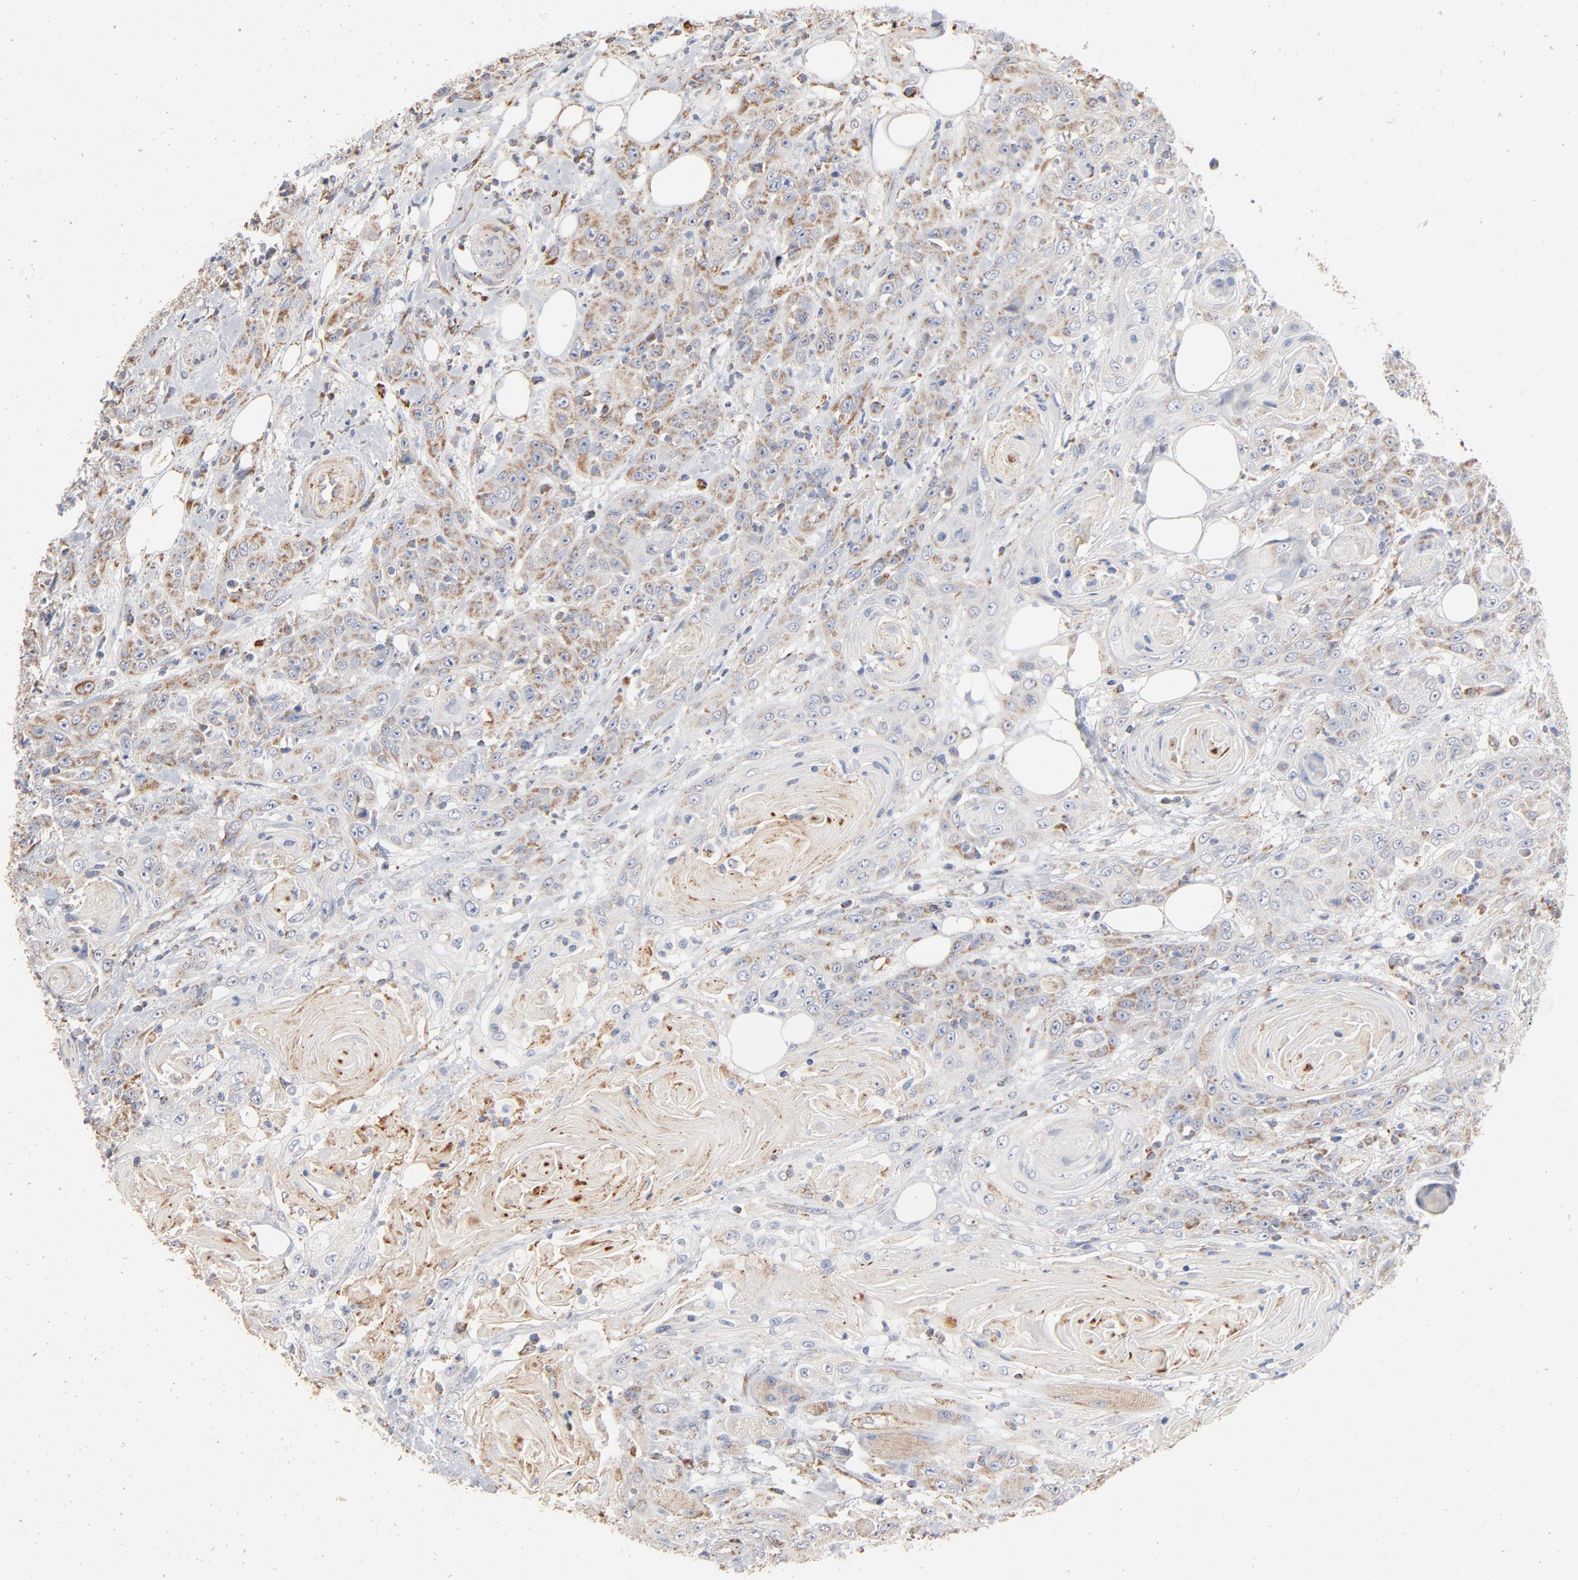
{"staining": {"intensity": "moderate", "quantity": ">75%", "location": "cytoplasmic/membranous"}, "tissue": "head and neck cancer", "cell_type": "Tumor cells", "image_type": "cancer", "snomed": [{"axis": "morphology", "description": "Squamous cell carcinoma, NOS"}, {"axis": "topography", "description": "Head-Neck"}], "caption": "The histopathology image displays a brown stain indicating the presence of a protein in the cytoplasmic/membranous of tumor cells in head and neck cancer (squamous cell carcinoma).", "gene": "UQCRC1", "patient": {"sex": "female", "age": 84}}